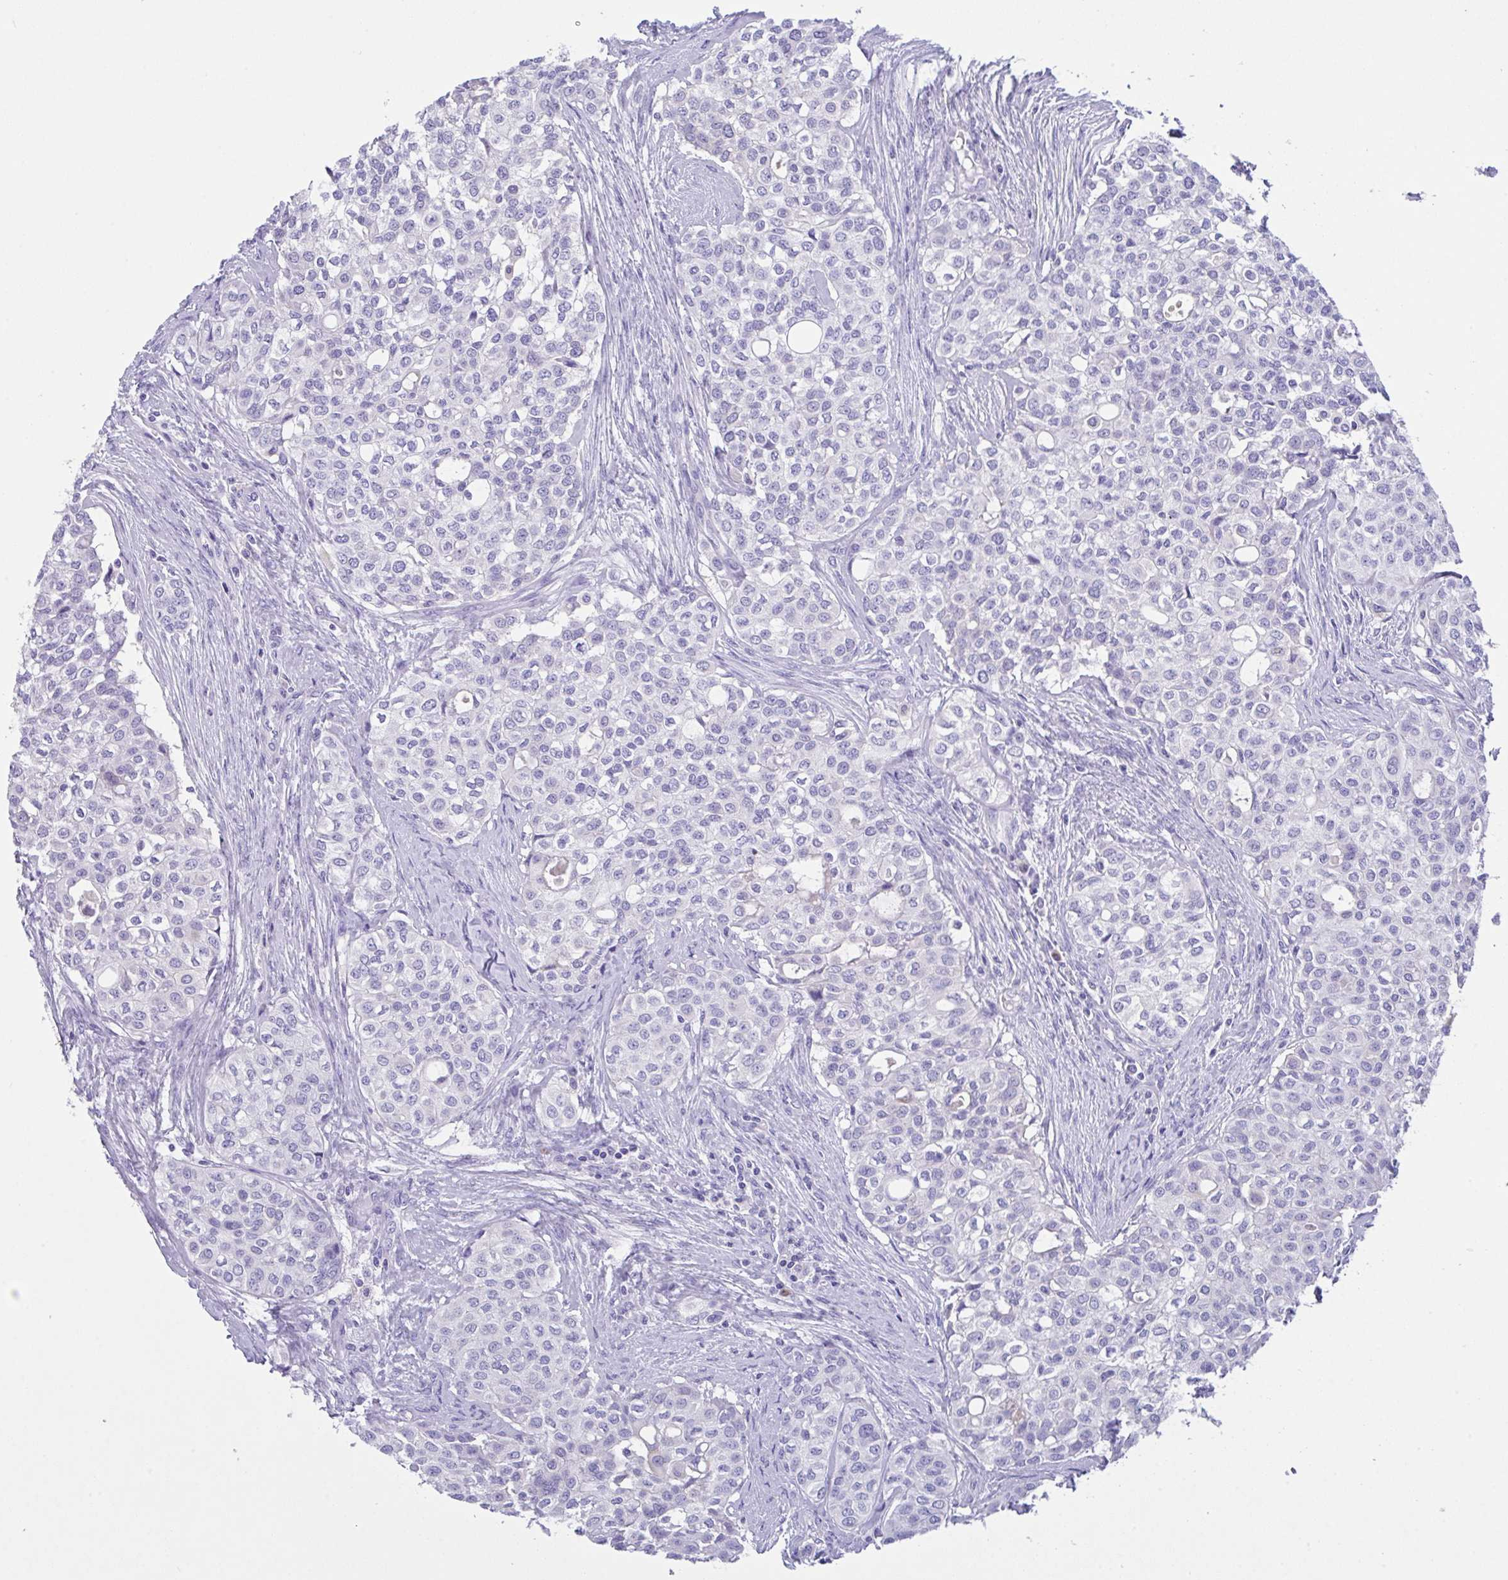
{"staining": {"intensity": "negative", "quantity": "none", "location": "none"}, "tissue": "head and neck cancer", "cell_type": "Tumor cells", "image_type": "cancer", "snomed": [{"axis": "morphology", "description": "Adenocarcinoma, NOS"}, {"axis": "topography", "description": "Head-Neck"}], "caption": "There is no significant staining in tumor cells of head and neck cancer.", "gene": "FBXL20", "patient": {"sex": "male", "age": 81}}